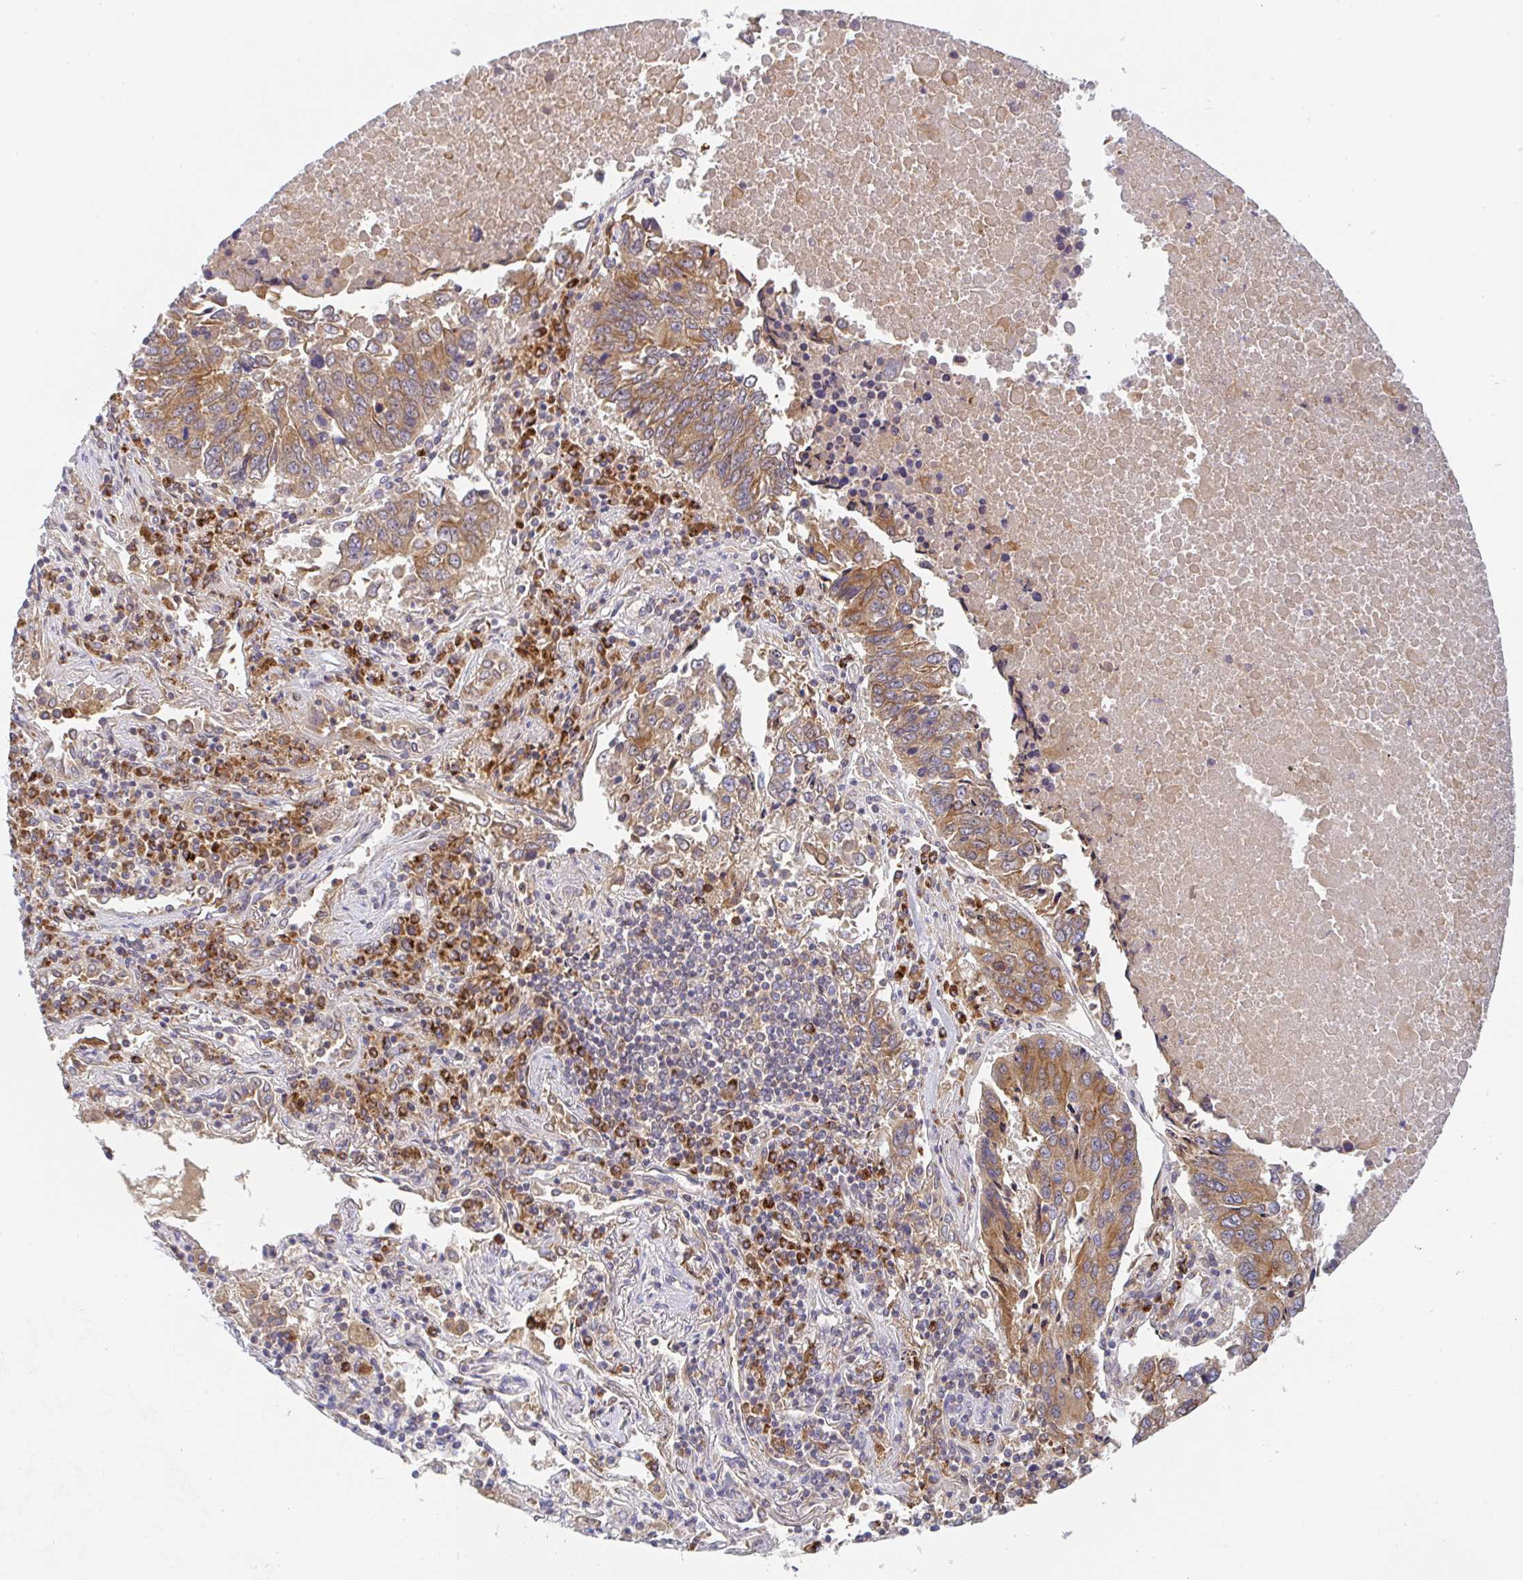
{"staining": {"intensity": "moderate", "quantity": ">75%", "location": "cytoplasmic/membranous"}, "tissue": "lung cancer", "cell_type": "Tumor cells", "image_type": "cancer", "snomed": [{"axis": "morphology", "description": "Squamous cell carcinoma, NOS"}, {"axis": "topography", "description": "Lung"}], "caption": "Immunohistochemical staining of human squamous cell carcinoma (lung) reveals moderate cytoplasmic/membranous protein staining in approximately >75% of tumor cells. The protein is shown in brown color, while the nuclei are stained blue.", "gene": "DERL2", "patient": {"sex": "female", "age": 66}}